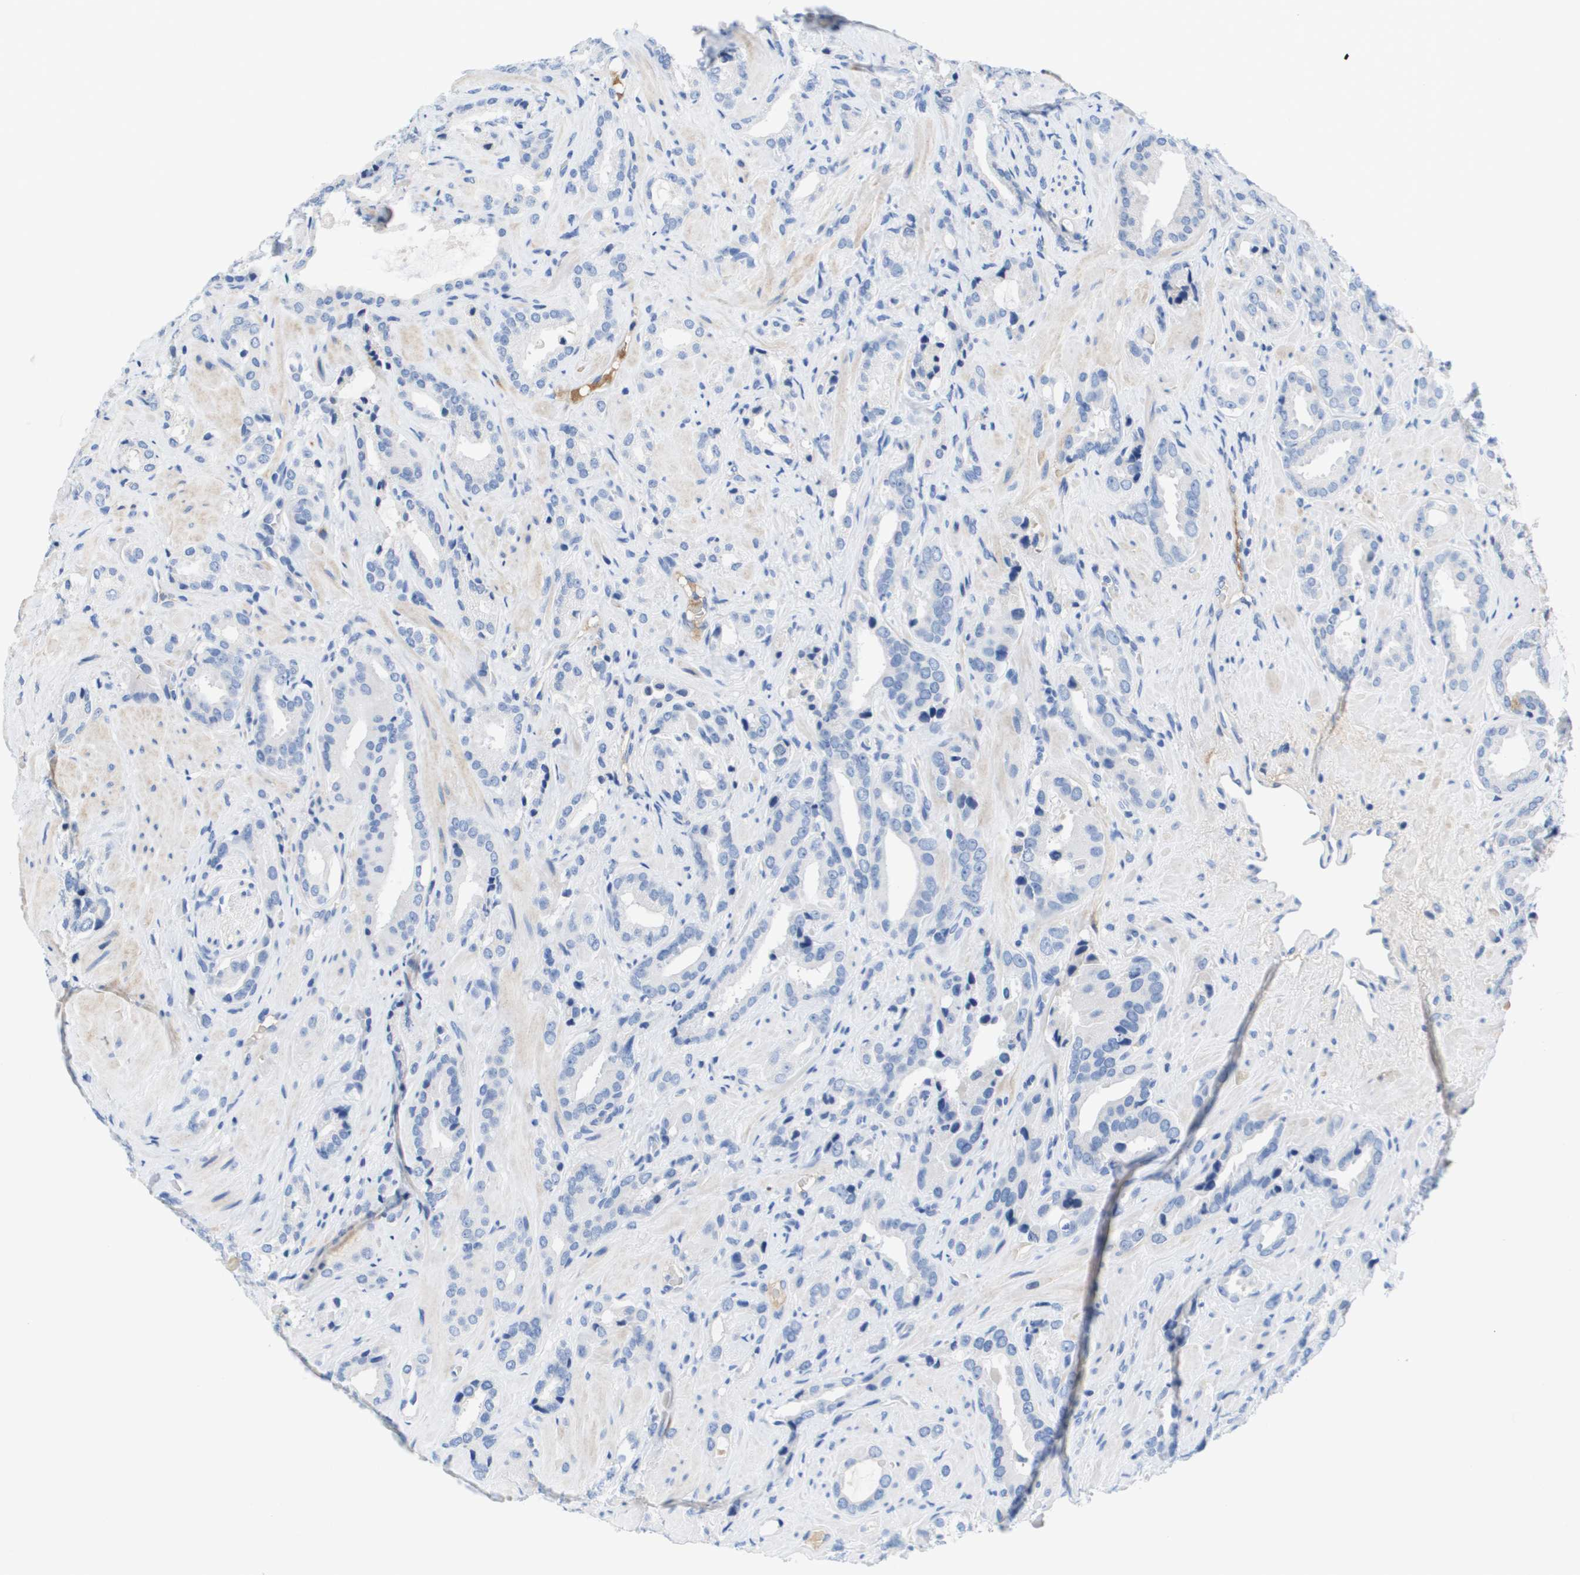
{"staining": {"intensity": "negative", "quantity": "none", "location": "none"}, "tissue": "prostate cancer", "cell_type": "Tumor cells", "image_type": "cancer", "snomed": [{"axis": "morphology", "description": "Adenocarcinoma, High grade"}, {"axis": "topography", "description": "Prostate"}], "caption": "High magnification brightfield microscopy of prostate high-grade adenocarcinoma stained with DAB (brown) and counterstained with hematoxylin (blue): tumor cells show no significant positivity.", "gene": "APOA1", "patient": {"sex": "male", "age": 64}}